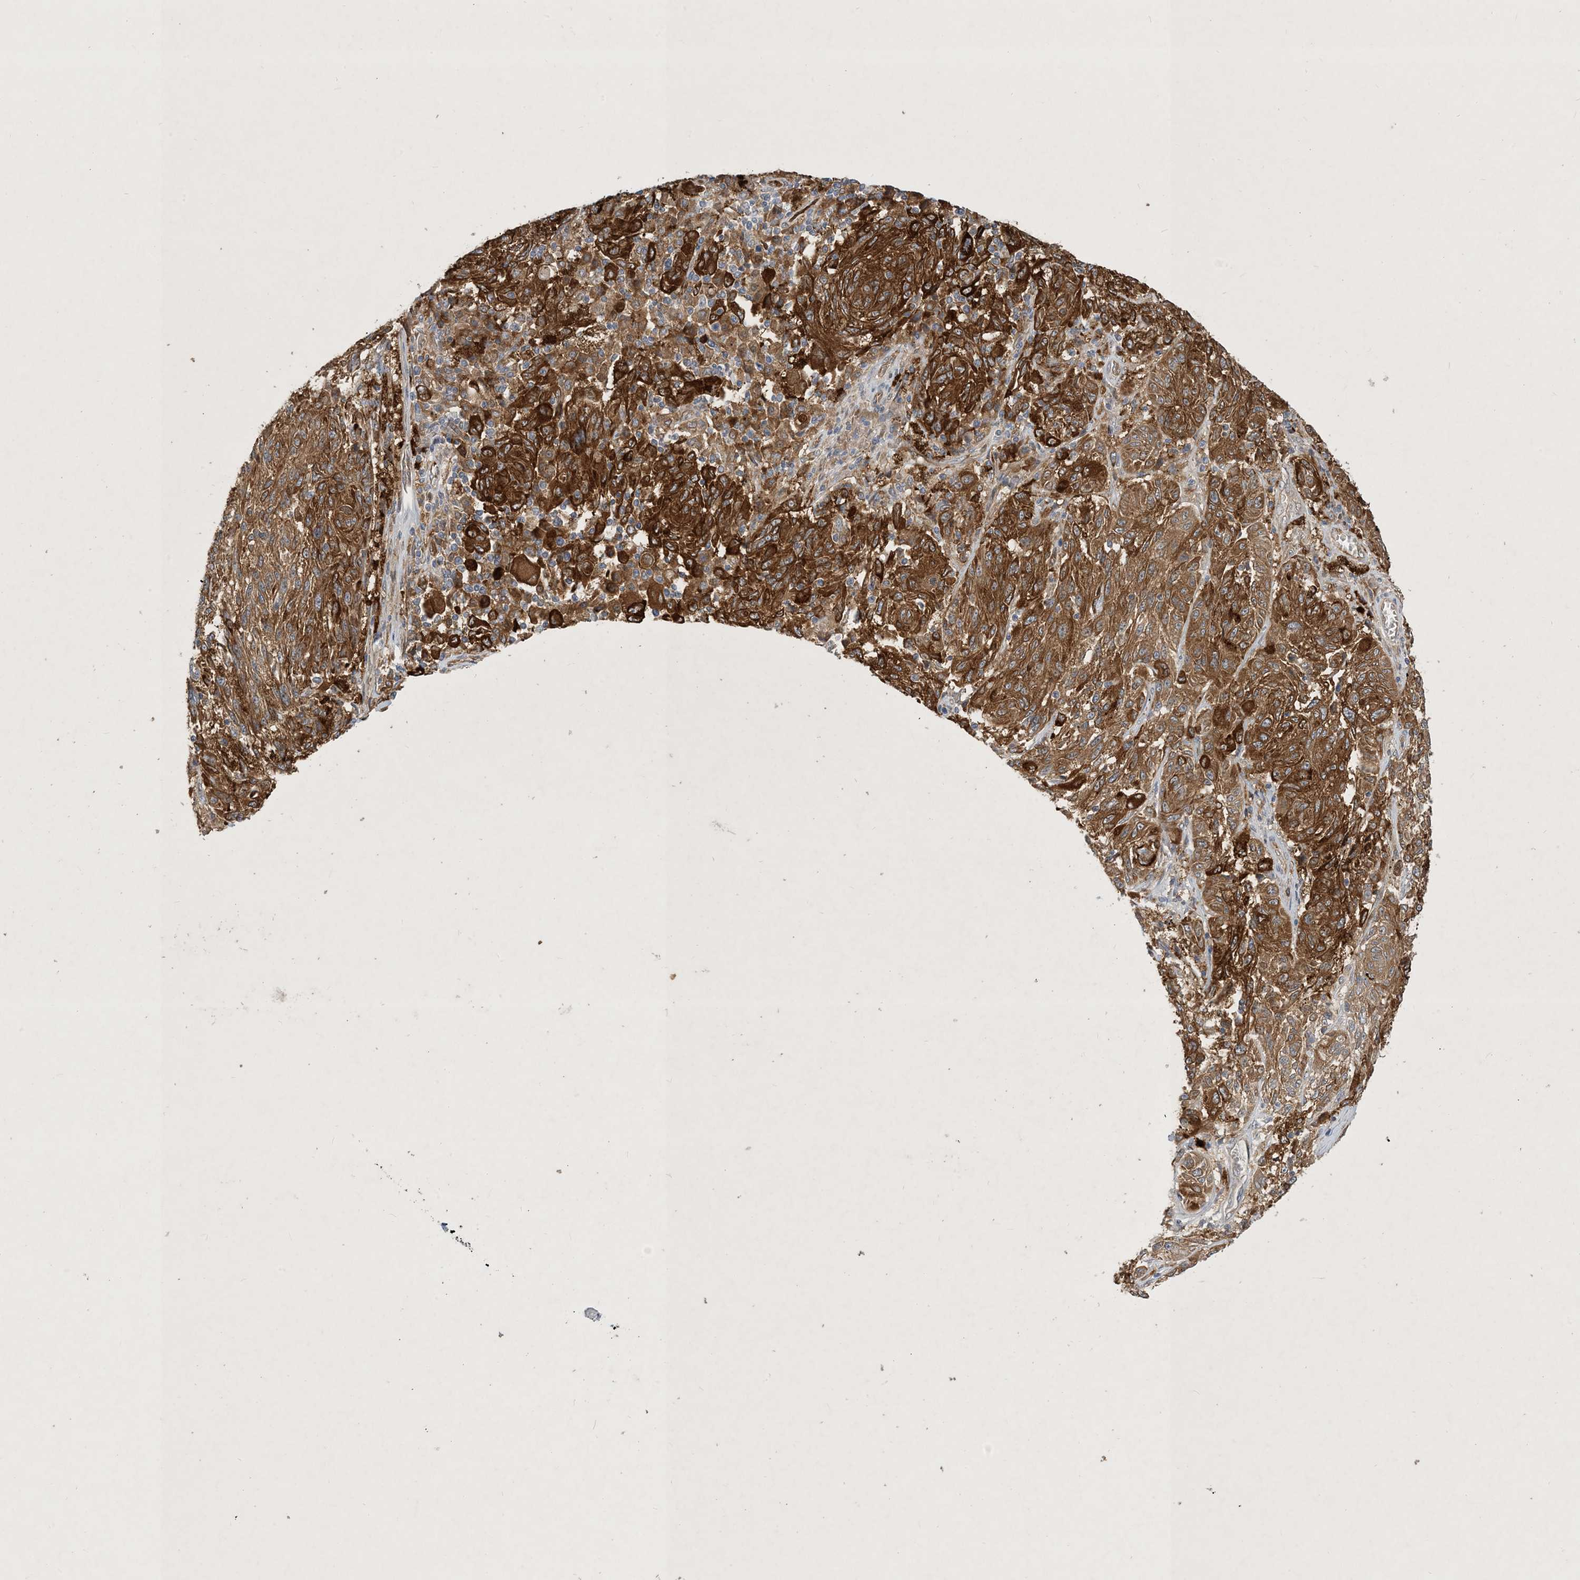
{"staining": {"intensity": "strong", "quantity": "25%-75%", "location": "cytoplasmic/membranous"}, "tissue": "melanoma", "cell_type": "Tumor cells", "image_type": "cancer", "snomed": [{"axis": "morphology", "description": "Malignant melanoma, NOS"}, {"axis": "topography", "description": "Skin"}], "caption": "Immunohistochemical staining of human malignant melanoma exhibits strong cytoplasmic/membranous protein staining in approximately 25%-75% of tumor cells. (IHC, brightfield microscopy, high magnification).", "gene": "CDS1", "patient": {"sex": "male", "age": 53}}